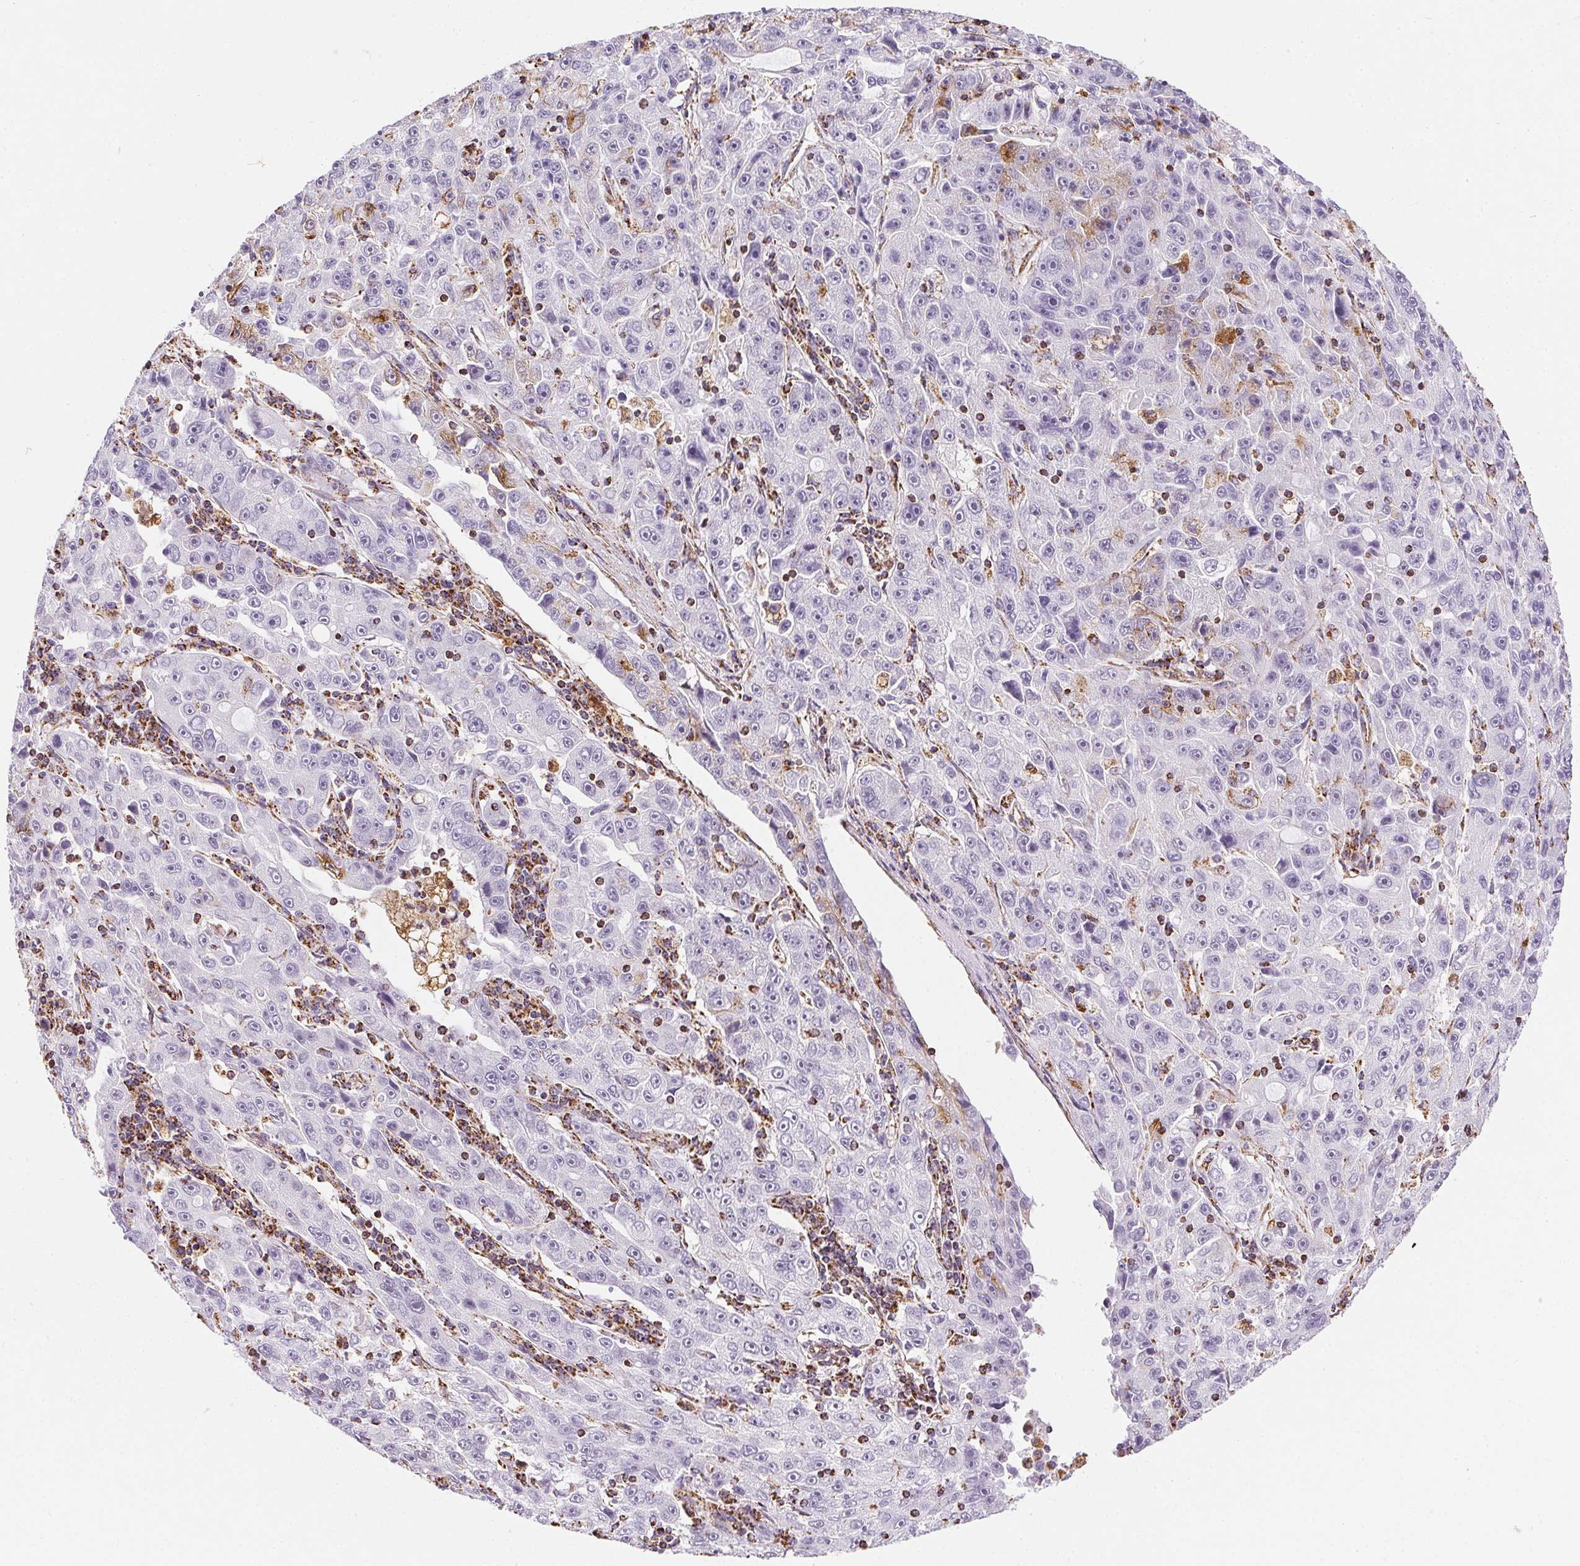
{"staining": {"intensity": "negative", "quantity": "none", "location": "none"}, "tissue": "lung cancer", "cell_type": "Tumor cells", "image_type": "cancer", "snomed": [{"axis": "morphology", "description": "Normal morphology"}, {"axis": "morphology", "description": "Adenocarcinoma, NOS"}, {"axis": "topography", "description": "Lymph node"}, {"axis": "topography", "description": "Lung"}], "caption": "A photomicrograph of adenocarcinoma (lung) stained for a protein reveals no brown staining in tumor cells. (Brightfield microscopy of DAB (3,3'-diaminobenzidine) immunohistochemistry at high magnification).", "gene": "MAPK11", "patient": {"sex": "female", "age": 57}}